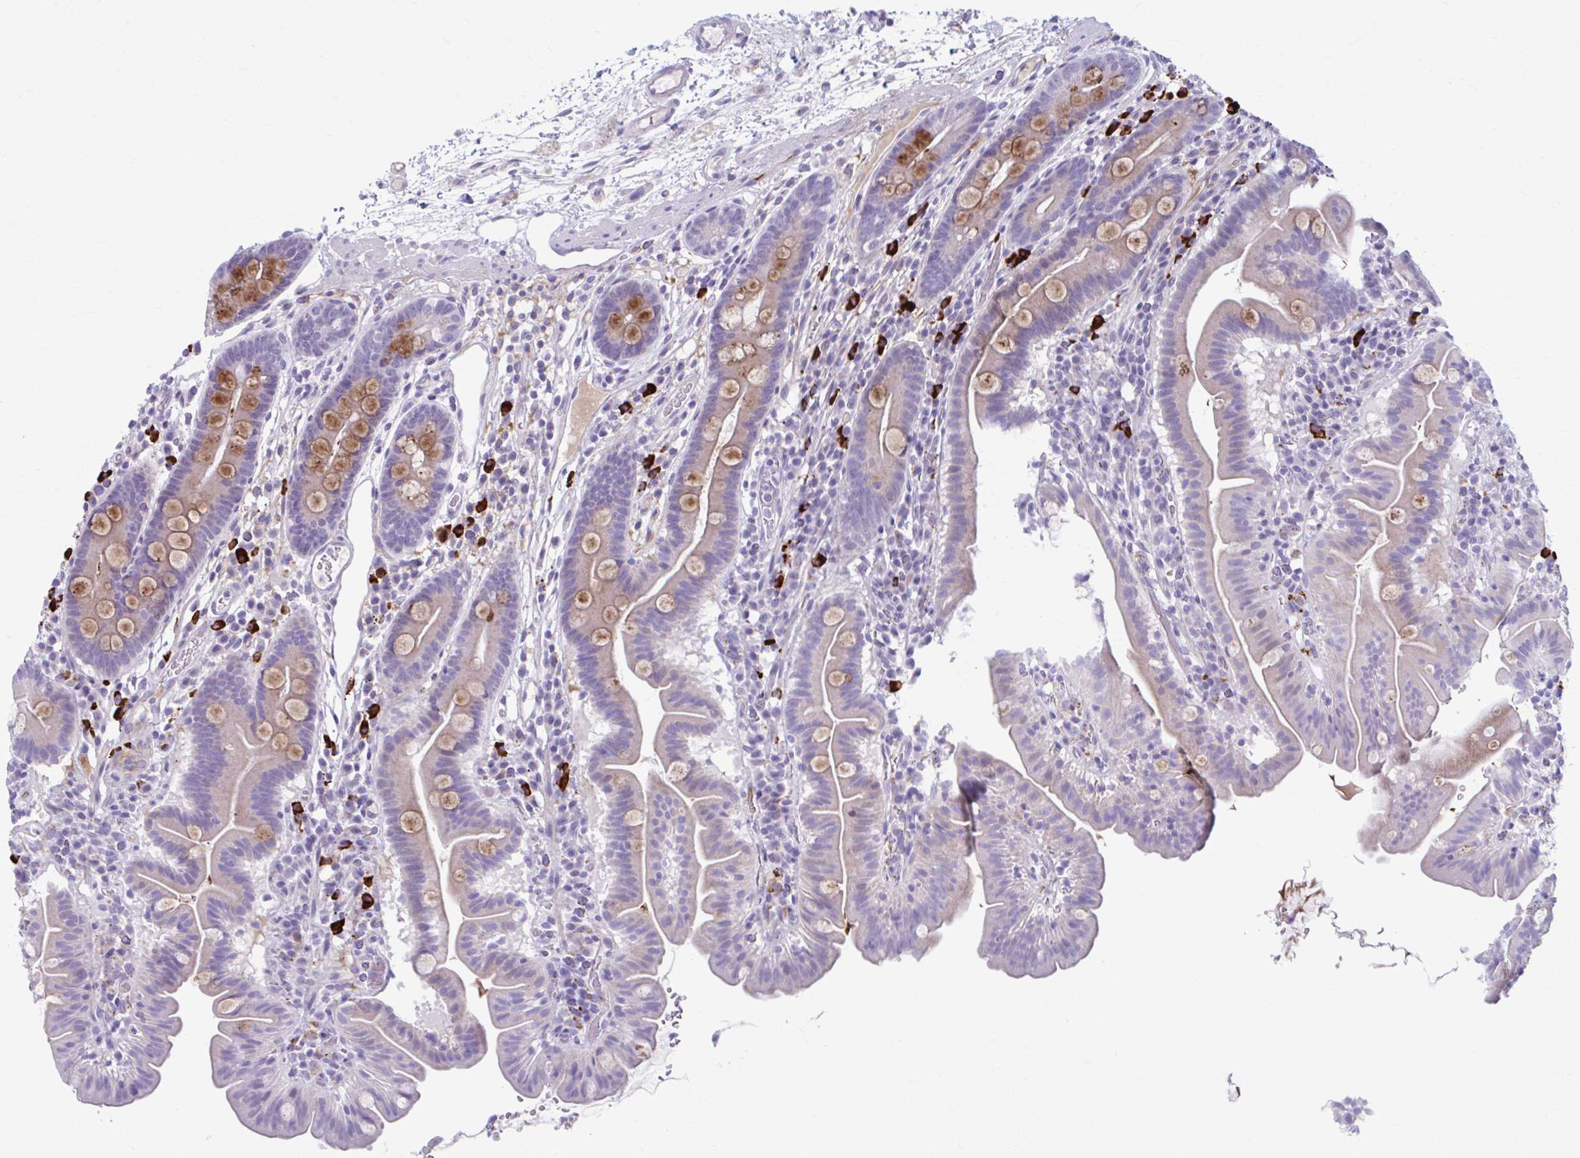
{"staining": {"intensity": "moderate", "quantity": "25%-75%", "location": "cytoplasmic/membranous"}, "tissue": "small intestine", "cell_type": "Glandular cells", "image_type": "normal", "snomed": [{"axis": "morphology", "description": "Normal tissue, NOS"}, {"axis": "topography", "description": "Small intestine"}], "caption": "This is an image of immunohistochemistry staining of normal small intestine, which shows moderate staining in the cytoplasmic/membranous of glandular cells.", "gene": "C12orf71", "patient": {"sex": "male", "age": 26}}